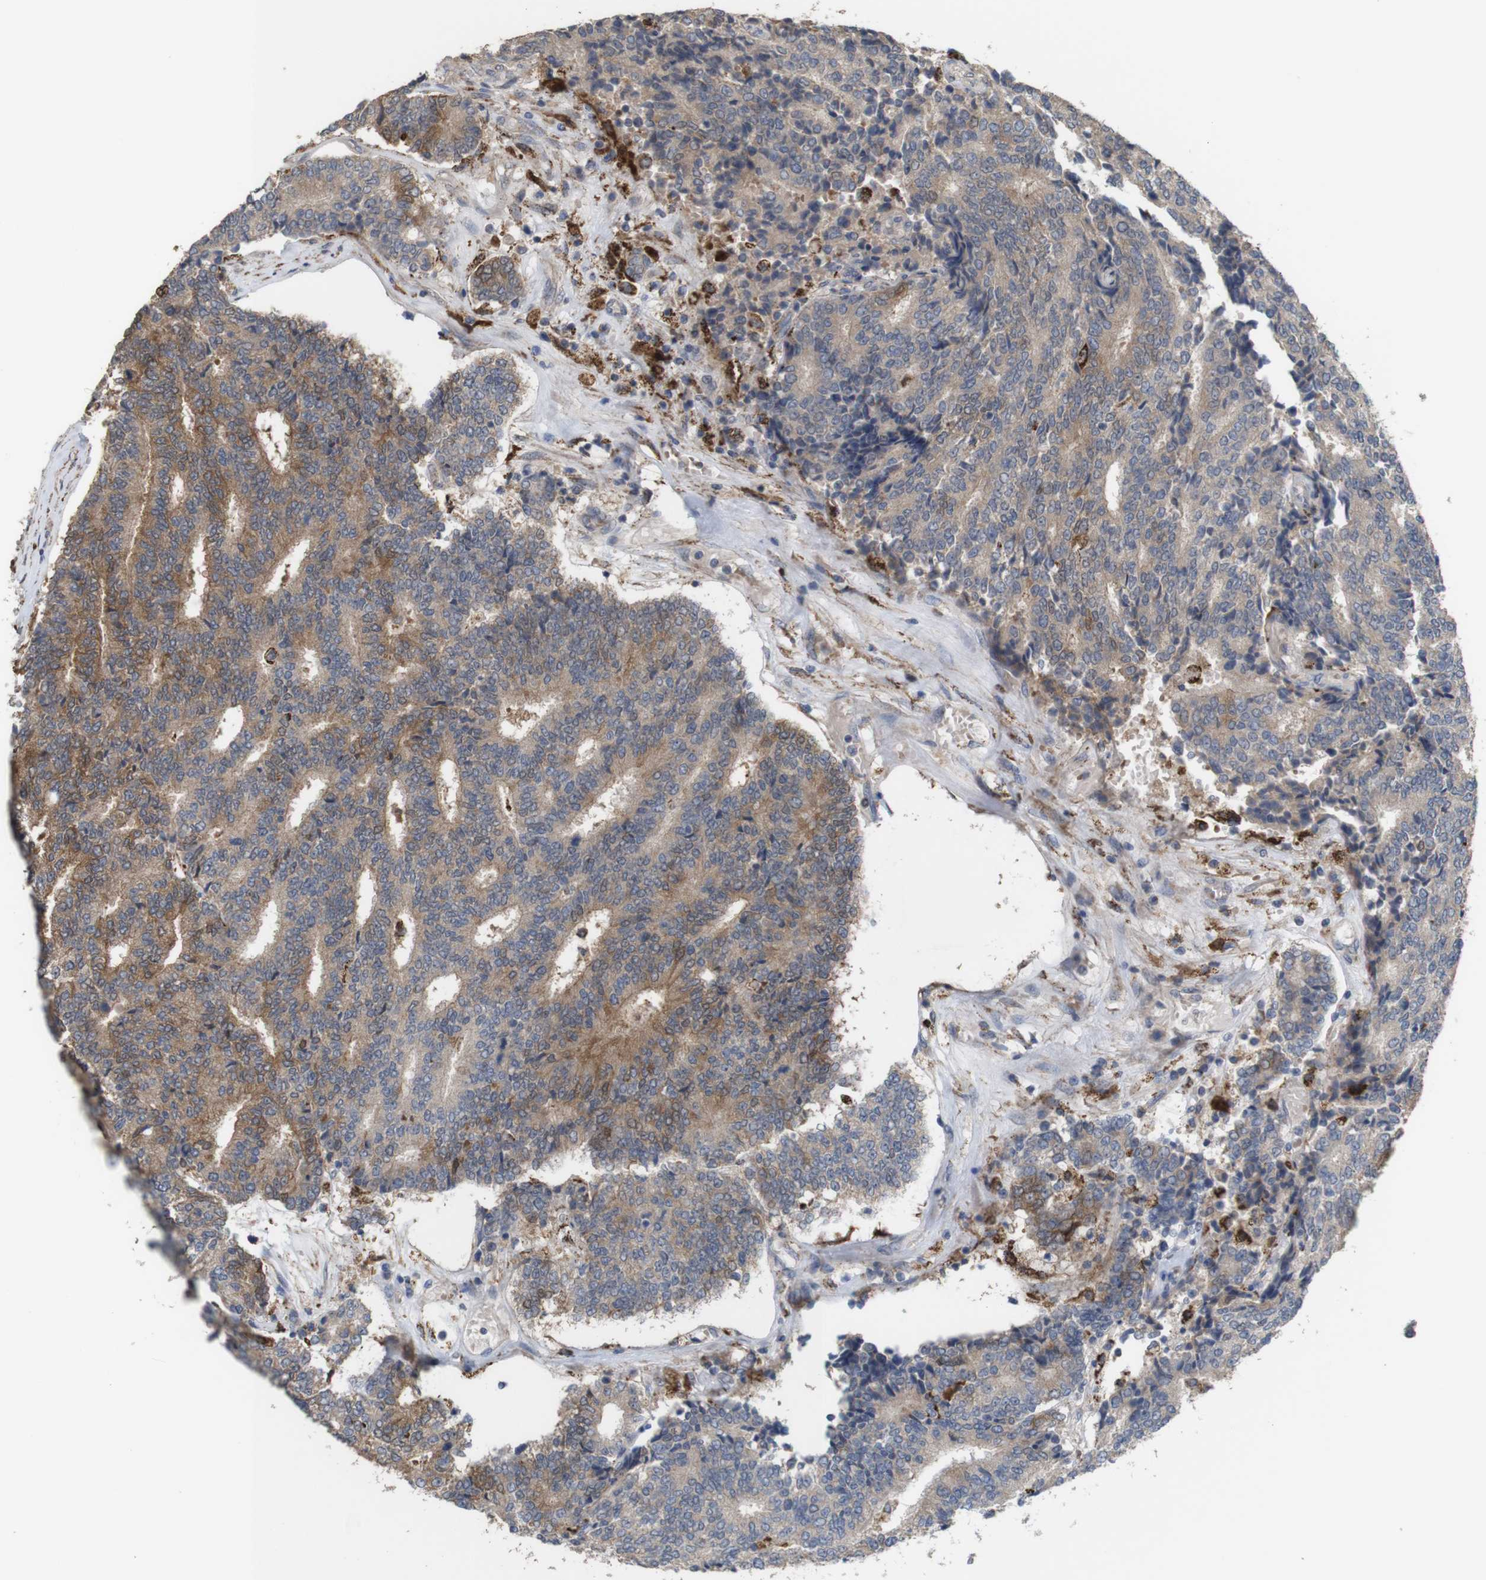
{"staining": {"intensity": "moderate", "quantity": "25%-75%", "location": "cytoplasmic/membranous"}, "tissue": "prostate cancer", "cell_type": "Tumor cells", "image_type": "cancer", "snomed": [{"axis": "morphology", "description": "Normal tissue, NOS"}, {"axis": "morphology", "description": "Adenocarcinoma, High grade"}, {"axis": "topography", "description": "Prostate"}, {"axis": "topography", "description": "Seminal veicle"}], "caption": "Immunohistochemical staining of prostate cancer (adenocarcinoma (high-grade)) exhibits moderate cytoplasmic/membranous protein expression in about 25%-75% of tumor cells.", "gene": "PTPRR", "patient": {"sex": "male", "age": 55}}